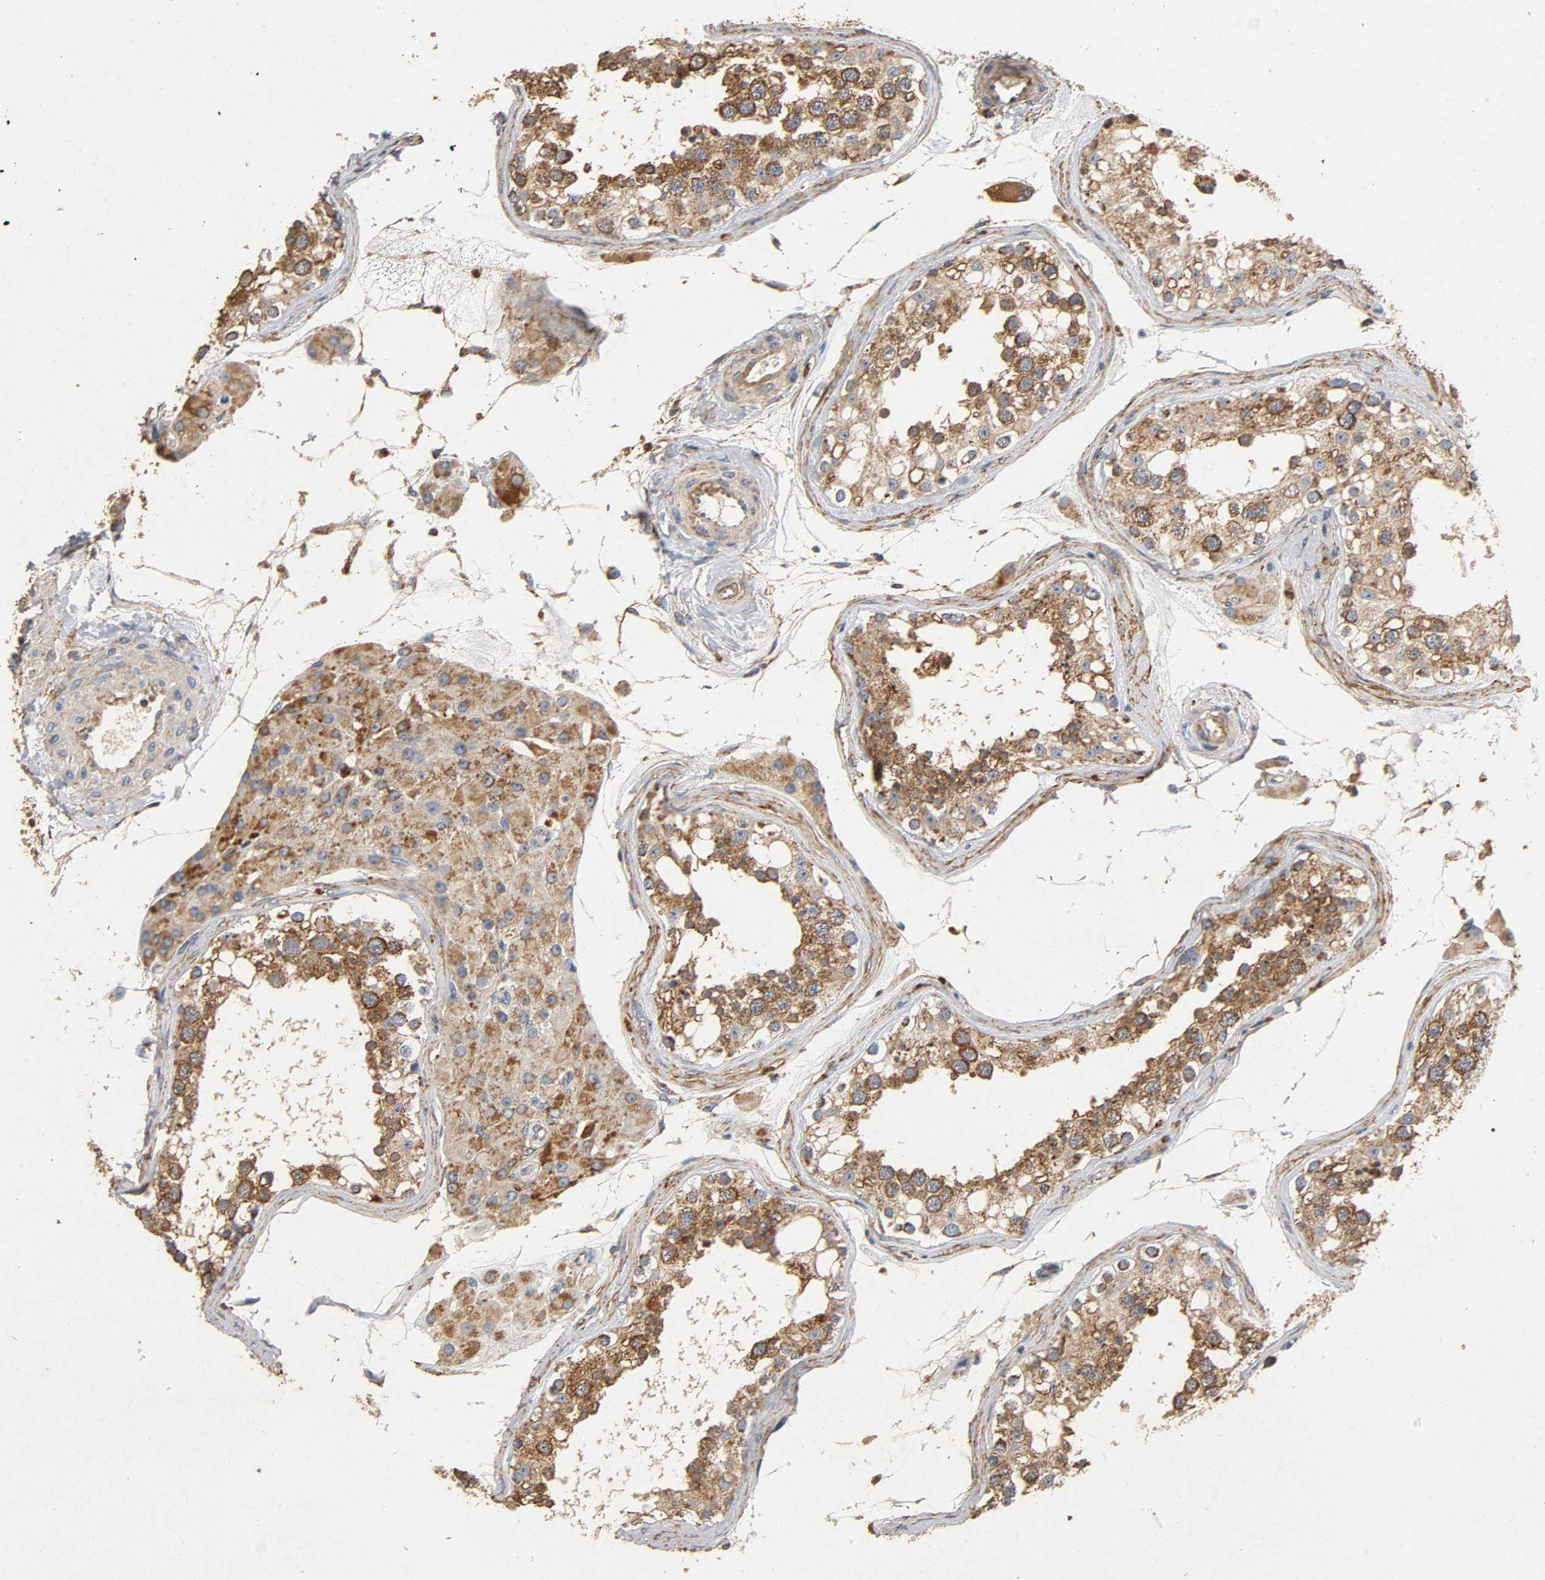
{"staining": {"intensity": "strong", "quantity": ">75%", "location": "cytoplasmic/membranous"}, "tissue": "testis", "cell_type": "Cells in seminiferous ducts", "image_type": "normal", "snomed": [{"axis": "morphology", "description": "Normal tissue, NOS"}, {"axis": "topography", "description": "Testis"}], "caption": "The immunohistochemical stain shows strong cytoplasmic/membranous positivity in cells in seminiferous ducts of benign testis.", "gene": "NDUFS3", "patient": {"sex": "male", "age": 68}}